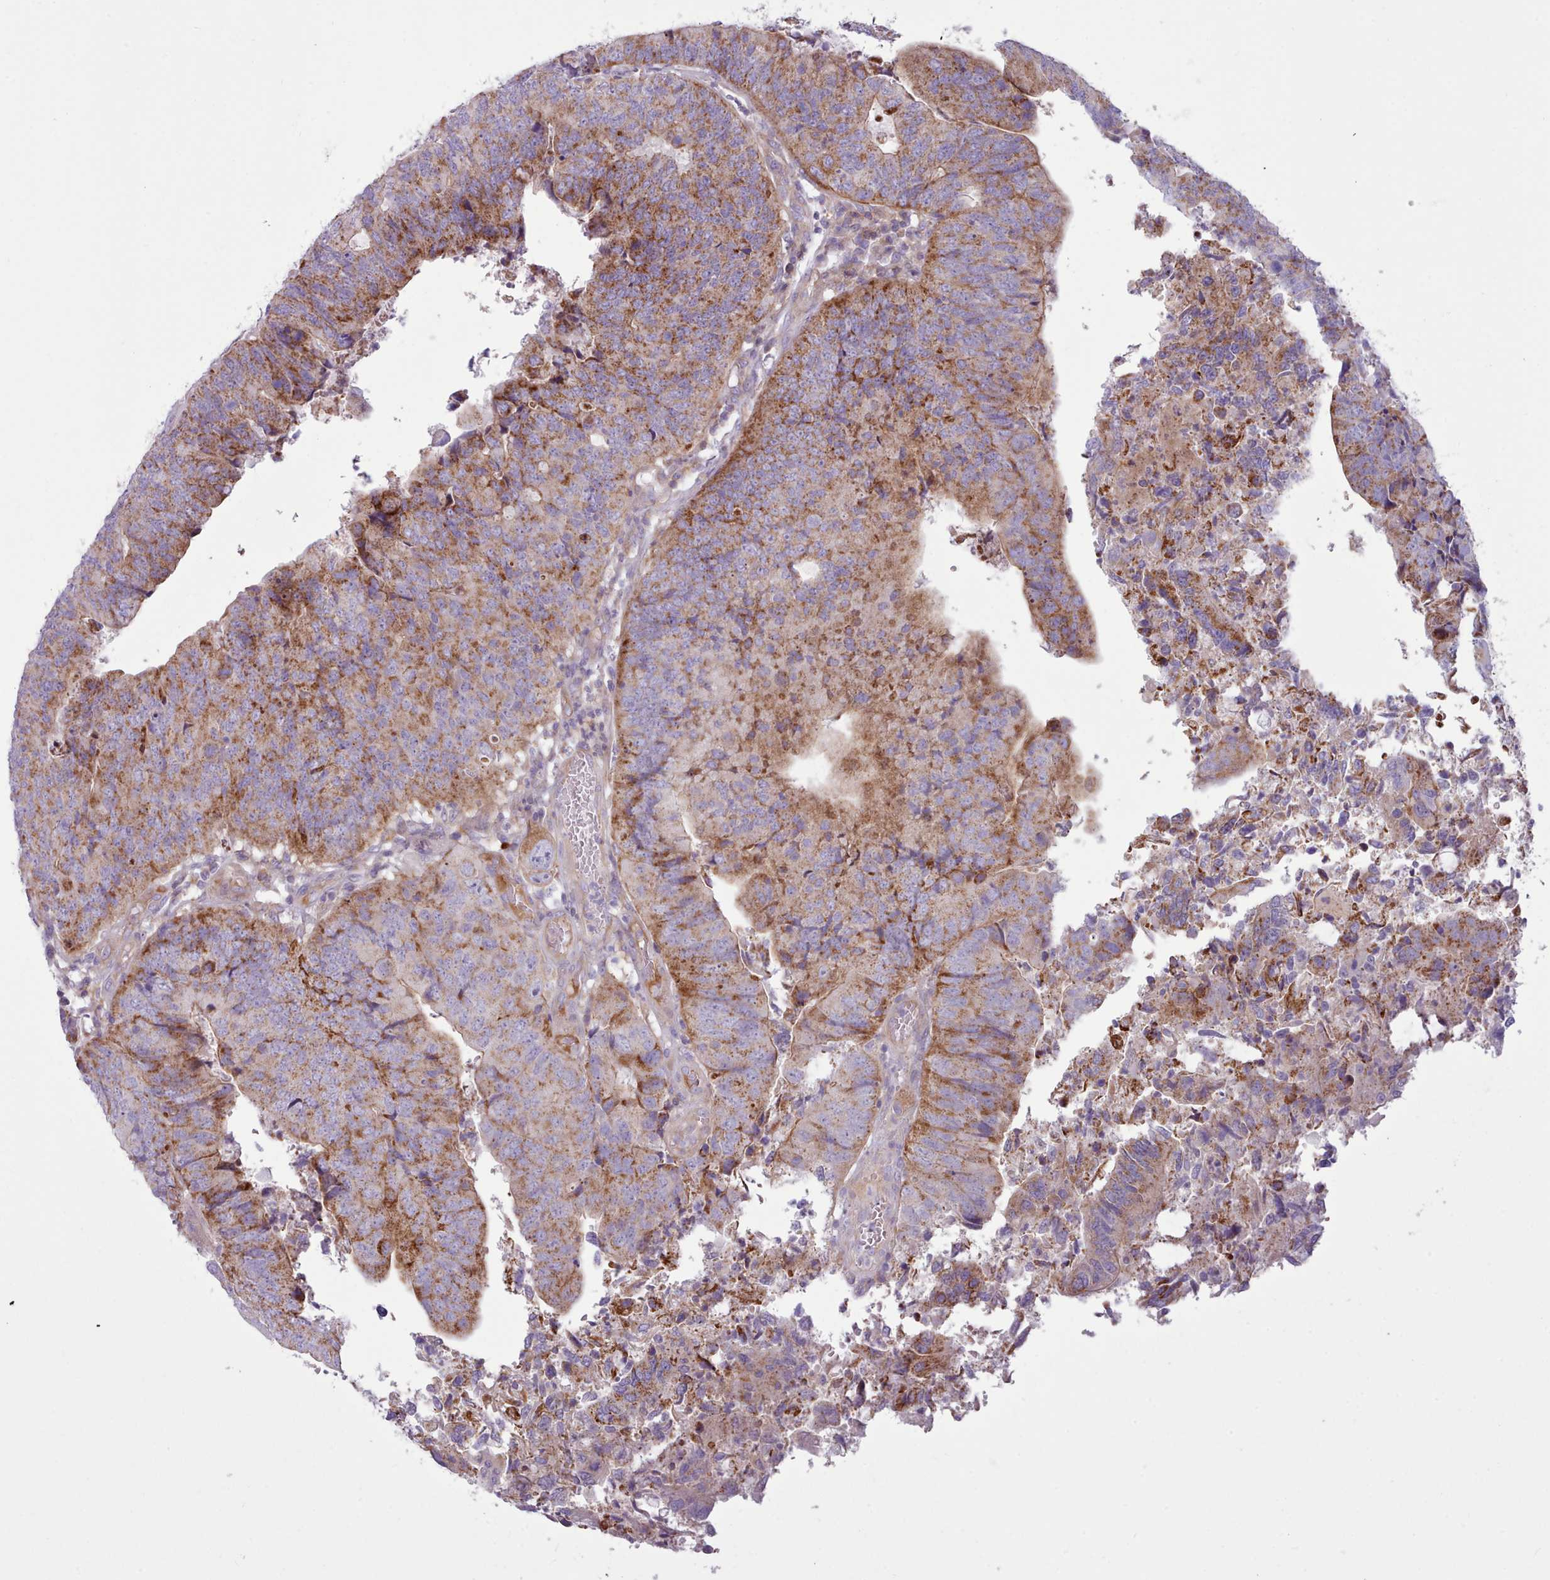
{"staining": {"intensity": "moderate", "quantity": "25%-75%", "location": "cytoplasmic/membranous"}, "tissue": "colorectal cancer", "cell_type": "Tumor cells", "image_type": "cancer", "snomed": [{"axis": "morphology", "description": "Adenocarcinoma, NOS"}, {"axis": "topography", "description": "Colon"}], "caption": "Colorectal cancer stained for a protein reveals moderate cytoplasmic/membranous positivity in tumor cells. (Stains: DAB in brown, nuclei in blue, Microscopy: brightfield microscopy at high magnification).", "gene": "TENT4B", "patient": {"sex": "female", "age": 67}}